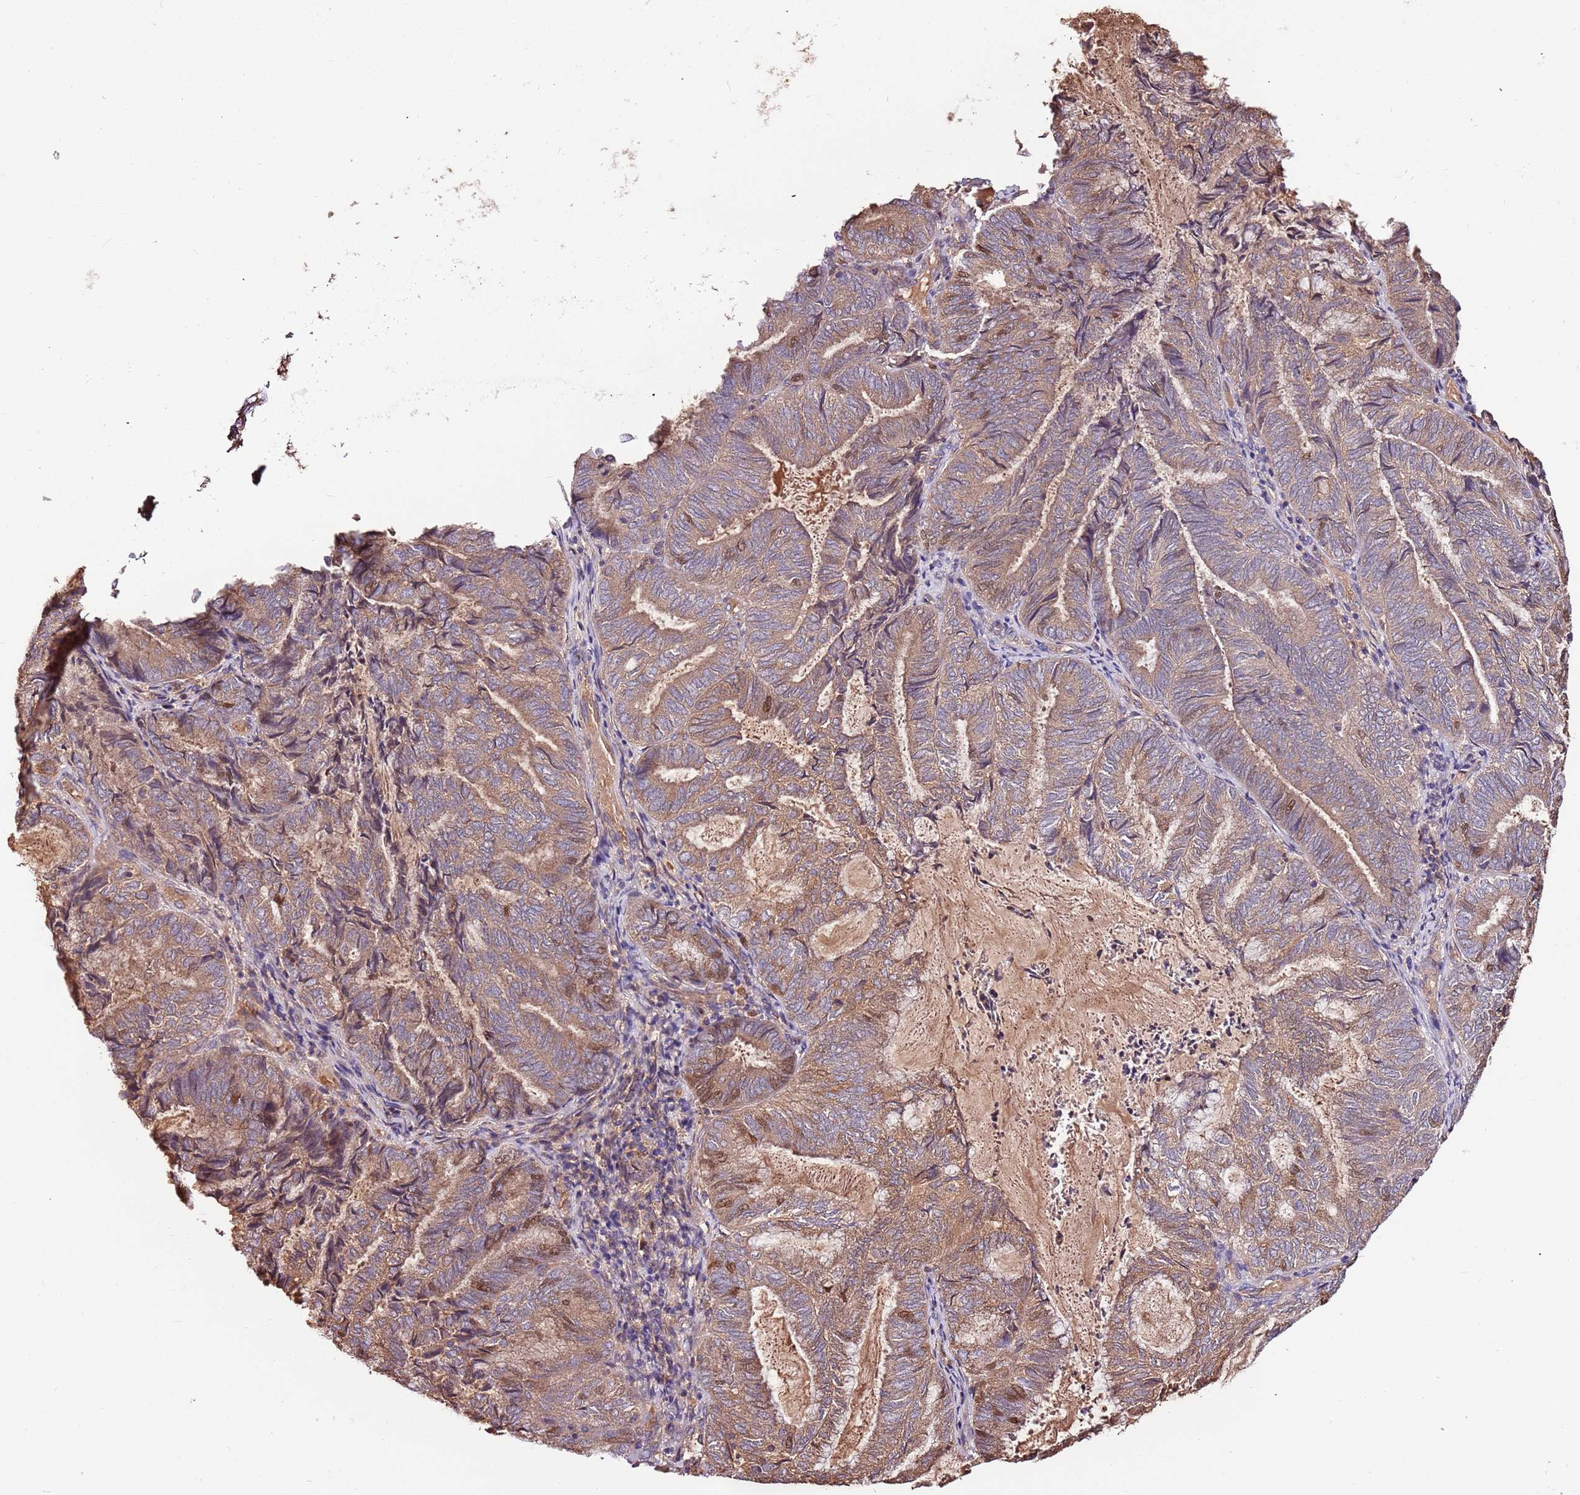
{"staining": {"intensity": "moderate", "quantity": "25%-75%", "location": "cytoplasmic/membranous"}, "tissue": "endometrial cancer", "cell_type": "Tumor cells", "image_type": "cancer", "snomed": [{"axis": "morphology", "description": "Adenocarcinoma, NOS"}, {"axis": "topography", "description": "Endometrium"}], "caption": "Brown immunohistochemical staining in human endometrial cancer (adenocarcinoma) demonstrates moderate cytoplasmic/membranous positivity in approximately 25%-75% of tumor cells.", "gene": "DENR", "patient": {"sex": "female", "age": 80}}